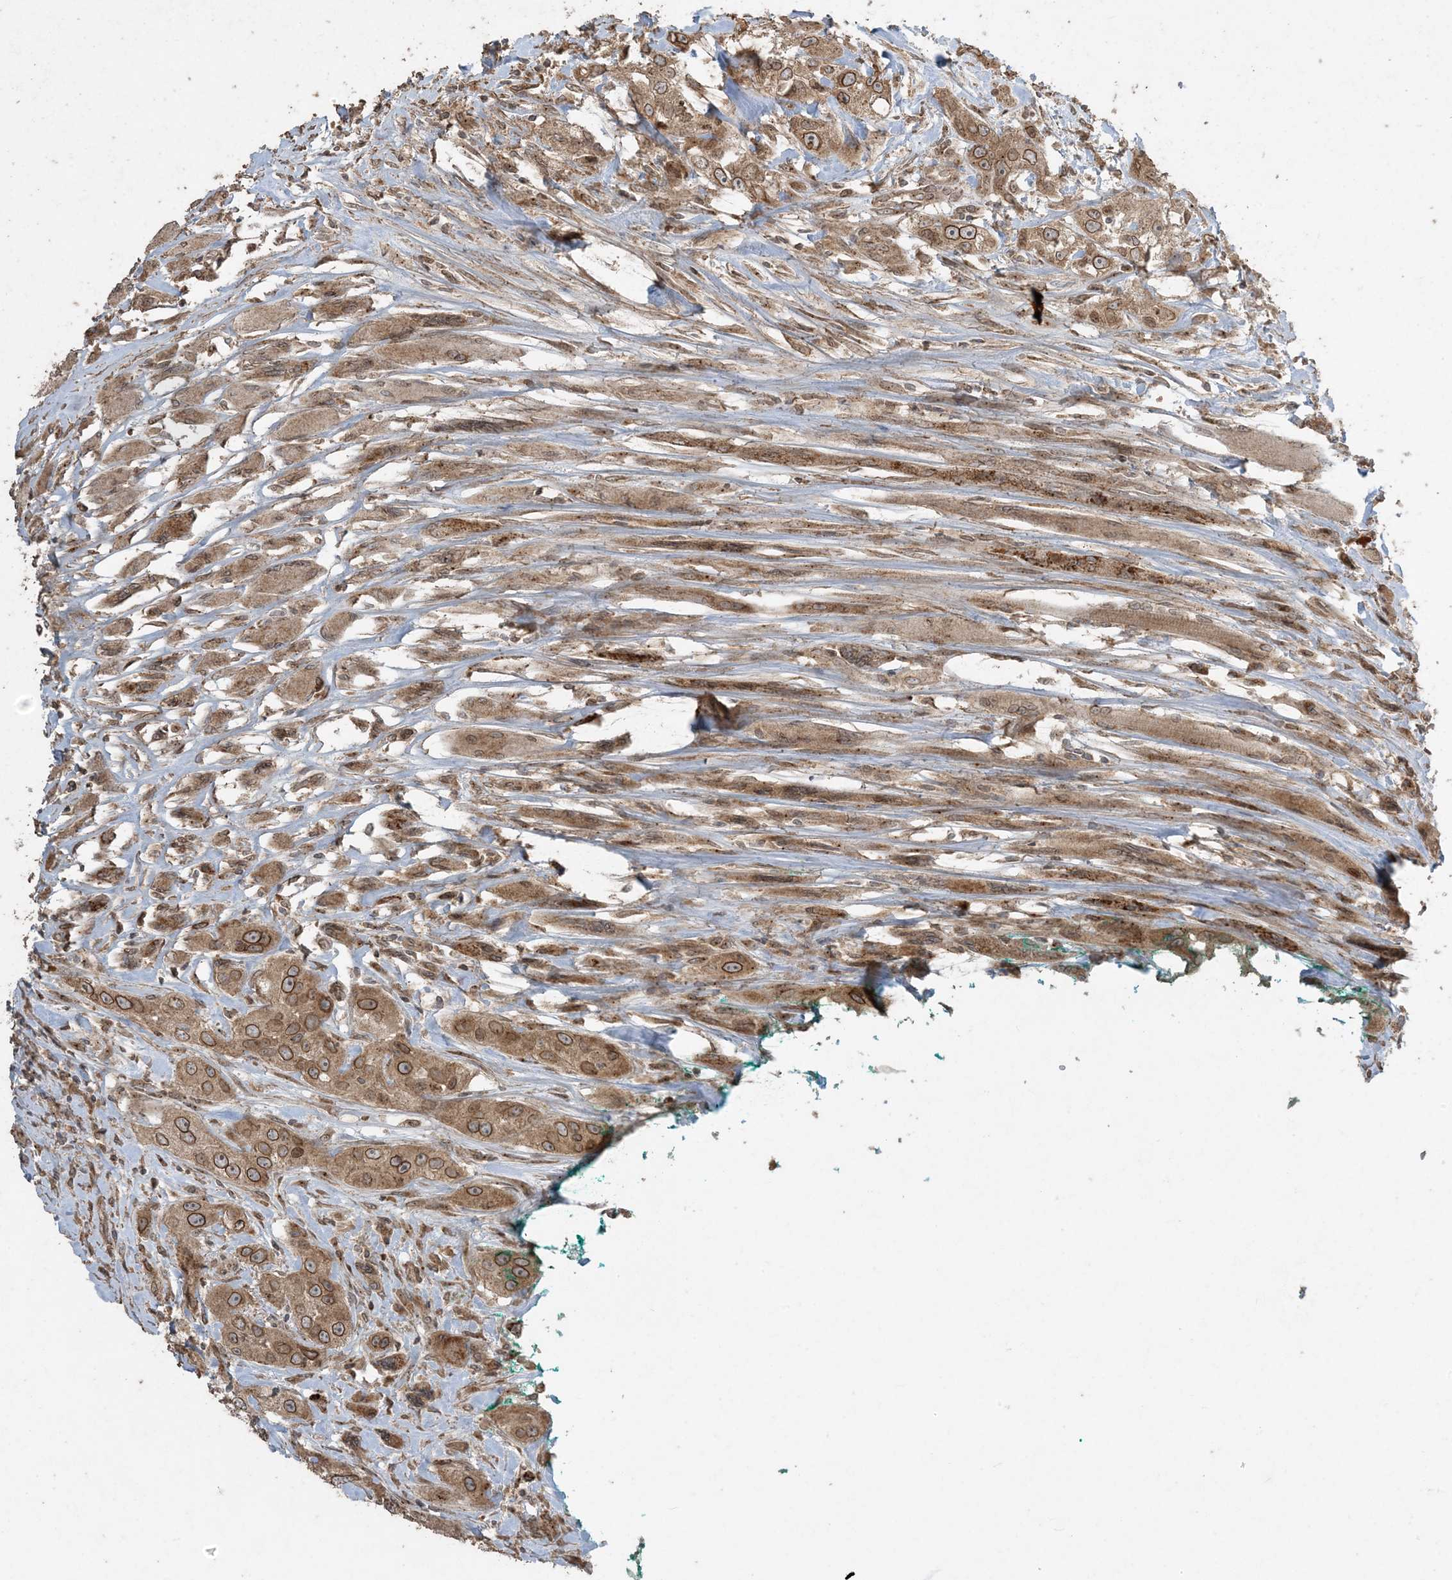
{"staining": {"intensity": "moderate", "quantity": ">75%", "location": "cytoplasmic/membranous,nuclear"}, "tissue": "head and neck cancer", "cell_type": "Tumor cells", "image_type": "cancer", "snomed": [{"axis": "morphology", "description": "Normal tissue, NOS"}, {"axis": "morphology", "description": "Squamous cell carcinoma, NOS"}, {"axis": "topography", "description": "Skeletal muscle"}, {"axis": "topography", "description": "Head-Neck"}], "caption": "Moderate cytoplasmic/membranous and nuclear positivity is identified in approximately >75% of tumor cells in squamous cell carcinoma (head and neck). (Brightfield microscopy of DAB IHC at high magnification).", "gene": "DDX19B", "patient": {"sex": "male", "age": 51}}